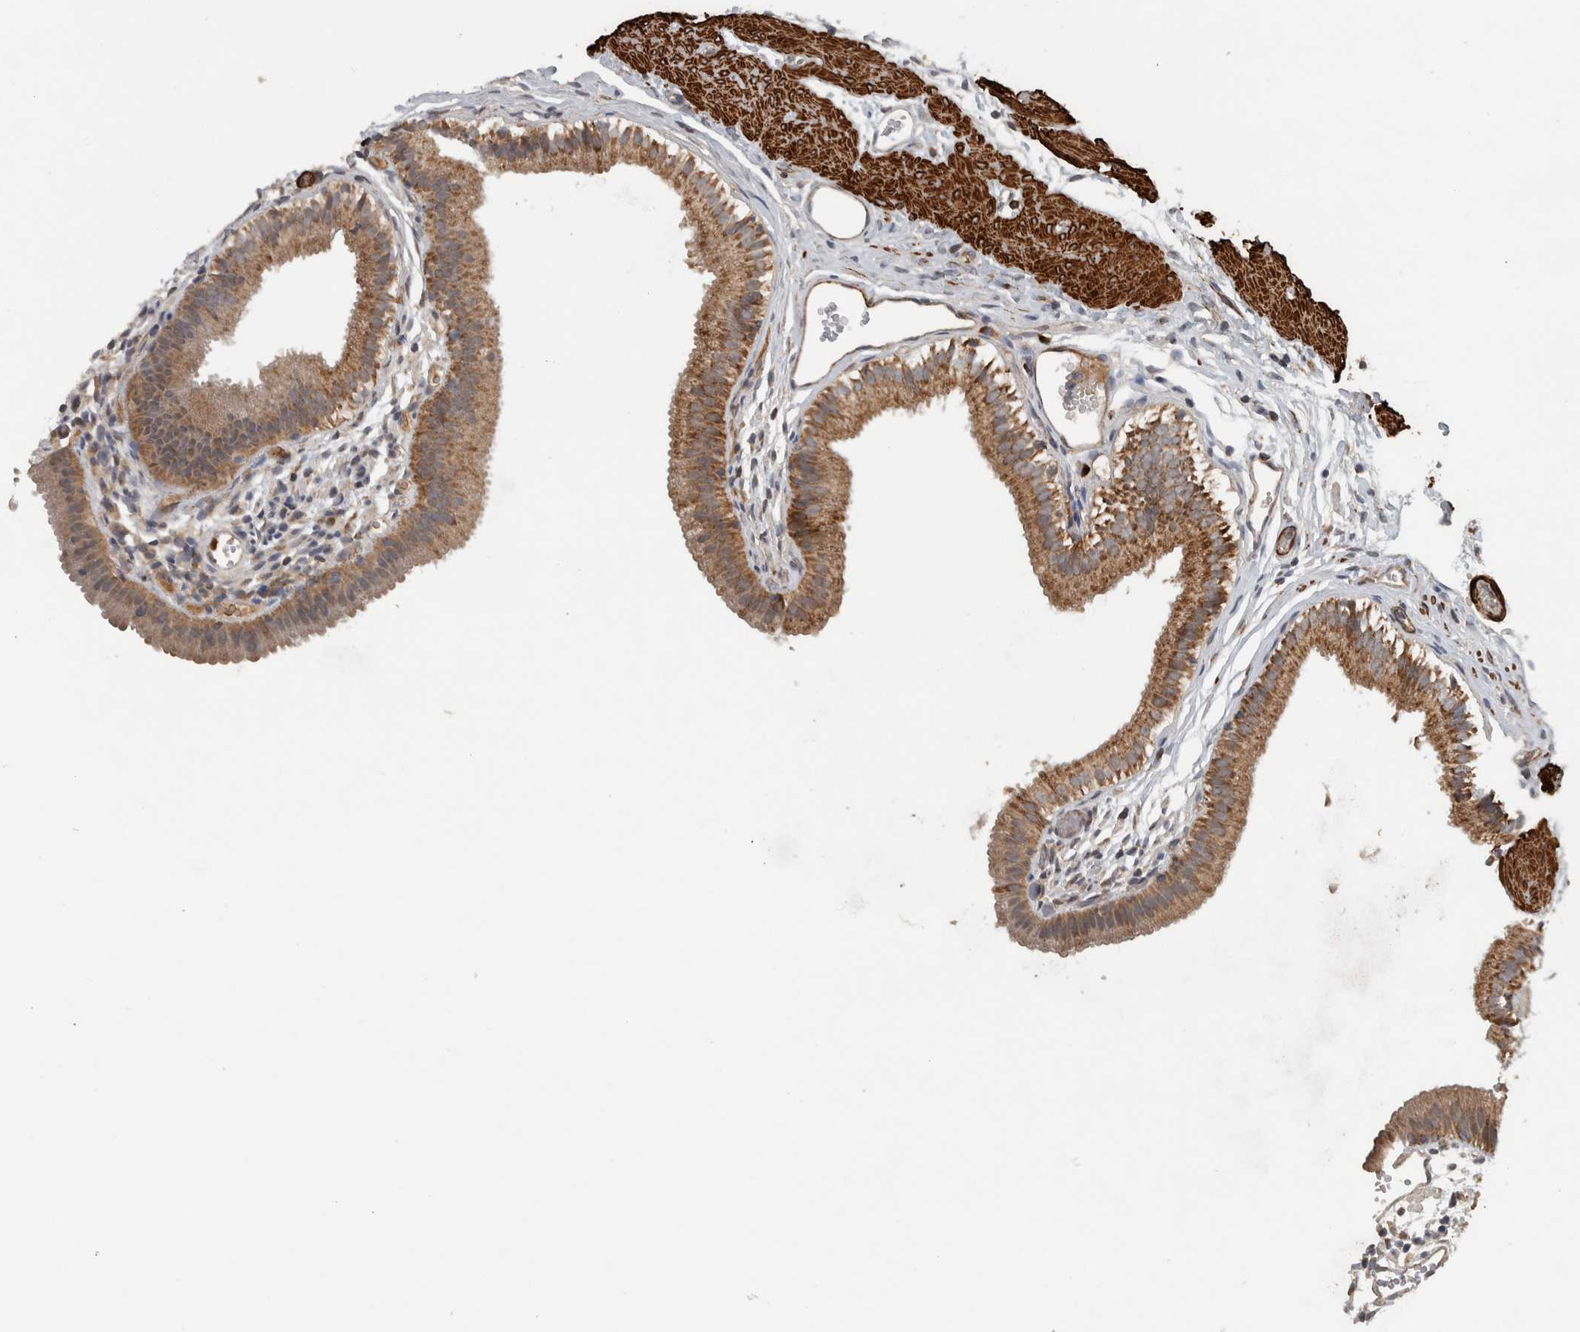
{"staining": {"intensity": "moderate", "quantity": ">75%", "location": "cytoplasmic/membranous"}, "tissue": "gallbladder", "cell_type": "Glandular cells", "image_type": "normal", "snomed": [{"axis": "morphology", "description": "Normal tissue, NOS"}, {"axis": "topography", "description": "Gallbladder"}], "caption": "Protein expression analysis of normal gallbladder displays moderate cytoplasmic/membranous positivity in about >75% of glandular cells.", "gene": "LBHD1", "patient": {"sex": "female", "age": 26}}